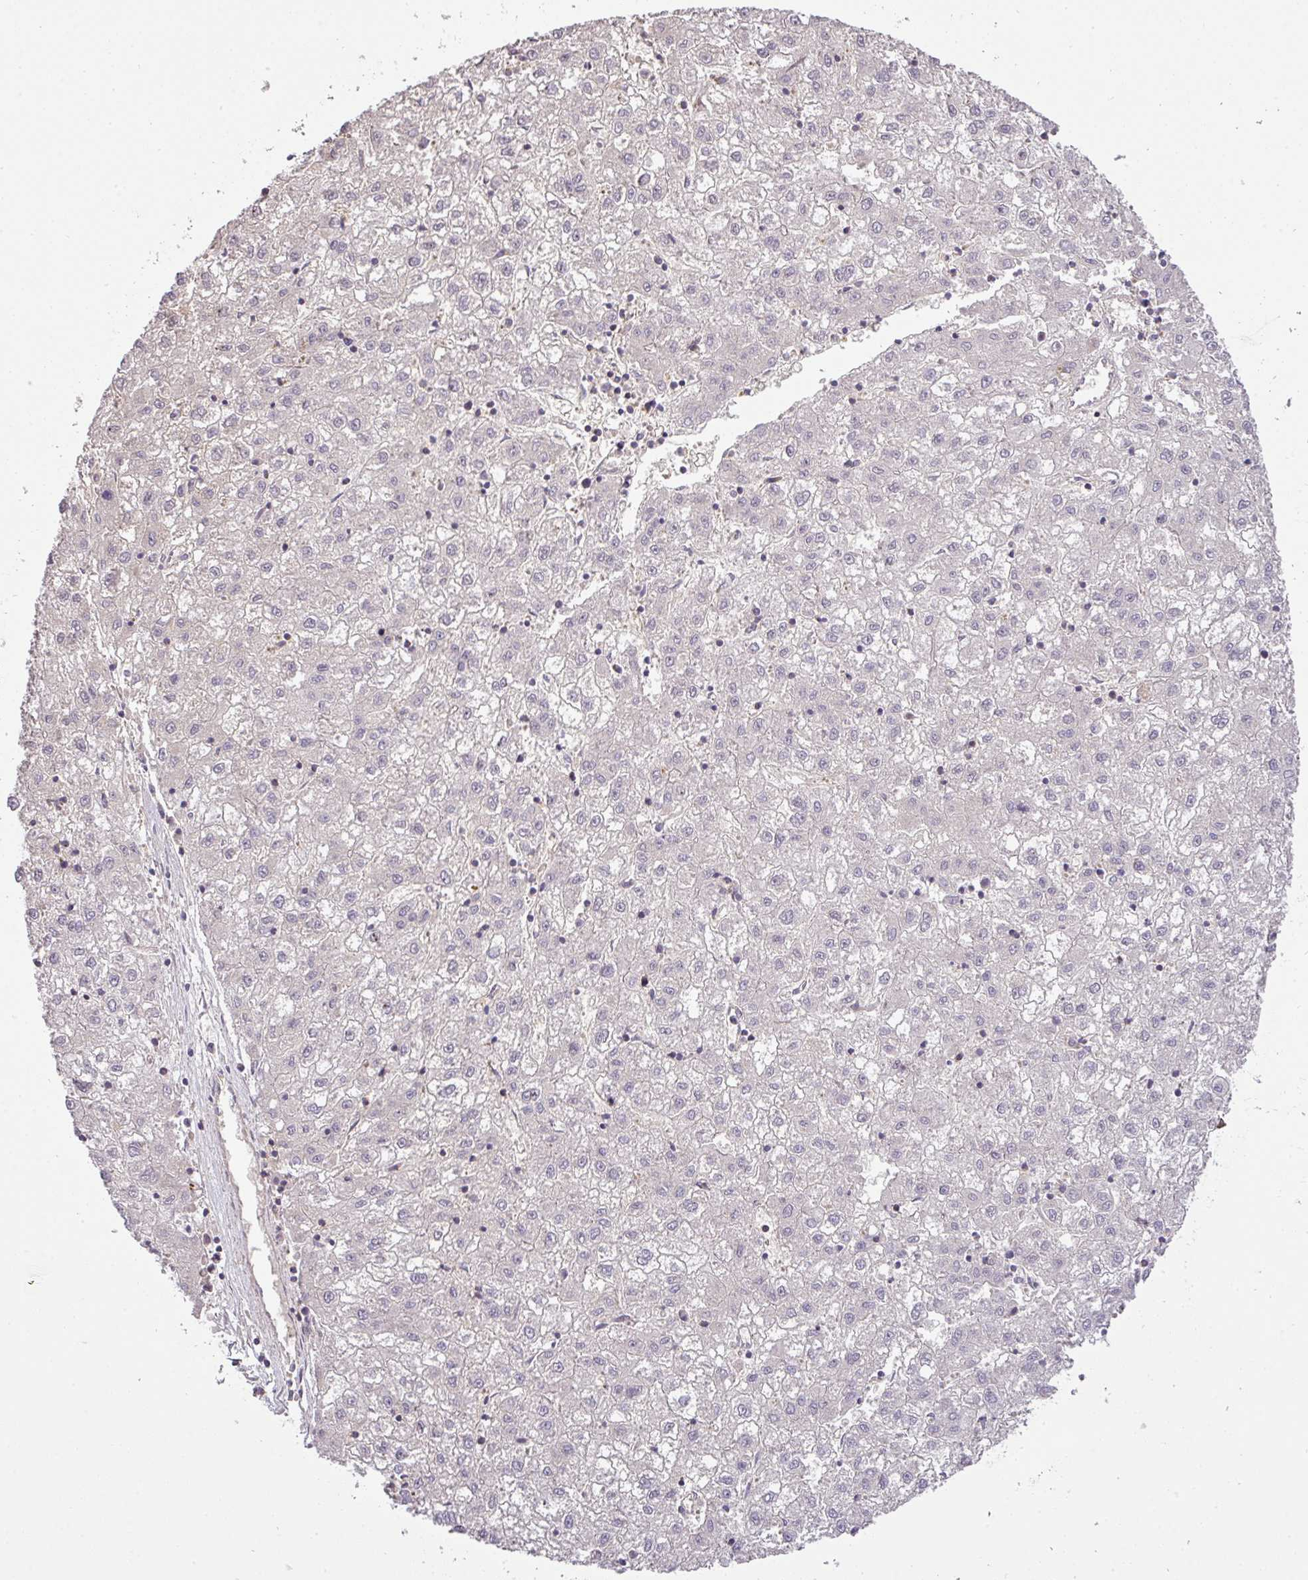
{"staining": {"intensity": "negative", "quantity": "none", "location": "none"}, "tissue": "liver cancer", "cell_type": "Tumor cells", "image_type": "cancer", "snomed": [{"axis": "morphology", "description": "Carcinoma, Hepatocellular, NOS"}, {"axis": "topography", "description": "Liver"}], "caption": "Human liver cancer stained for a protein using IHC displays no staining in tumor cells.", "gene": "TCL1B", "patient": {"sex": "male", "age": 72}}